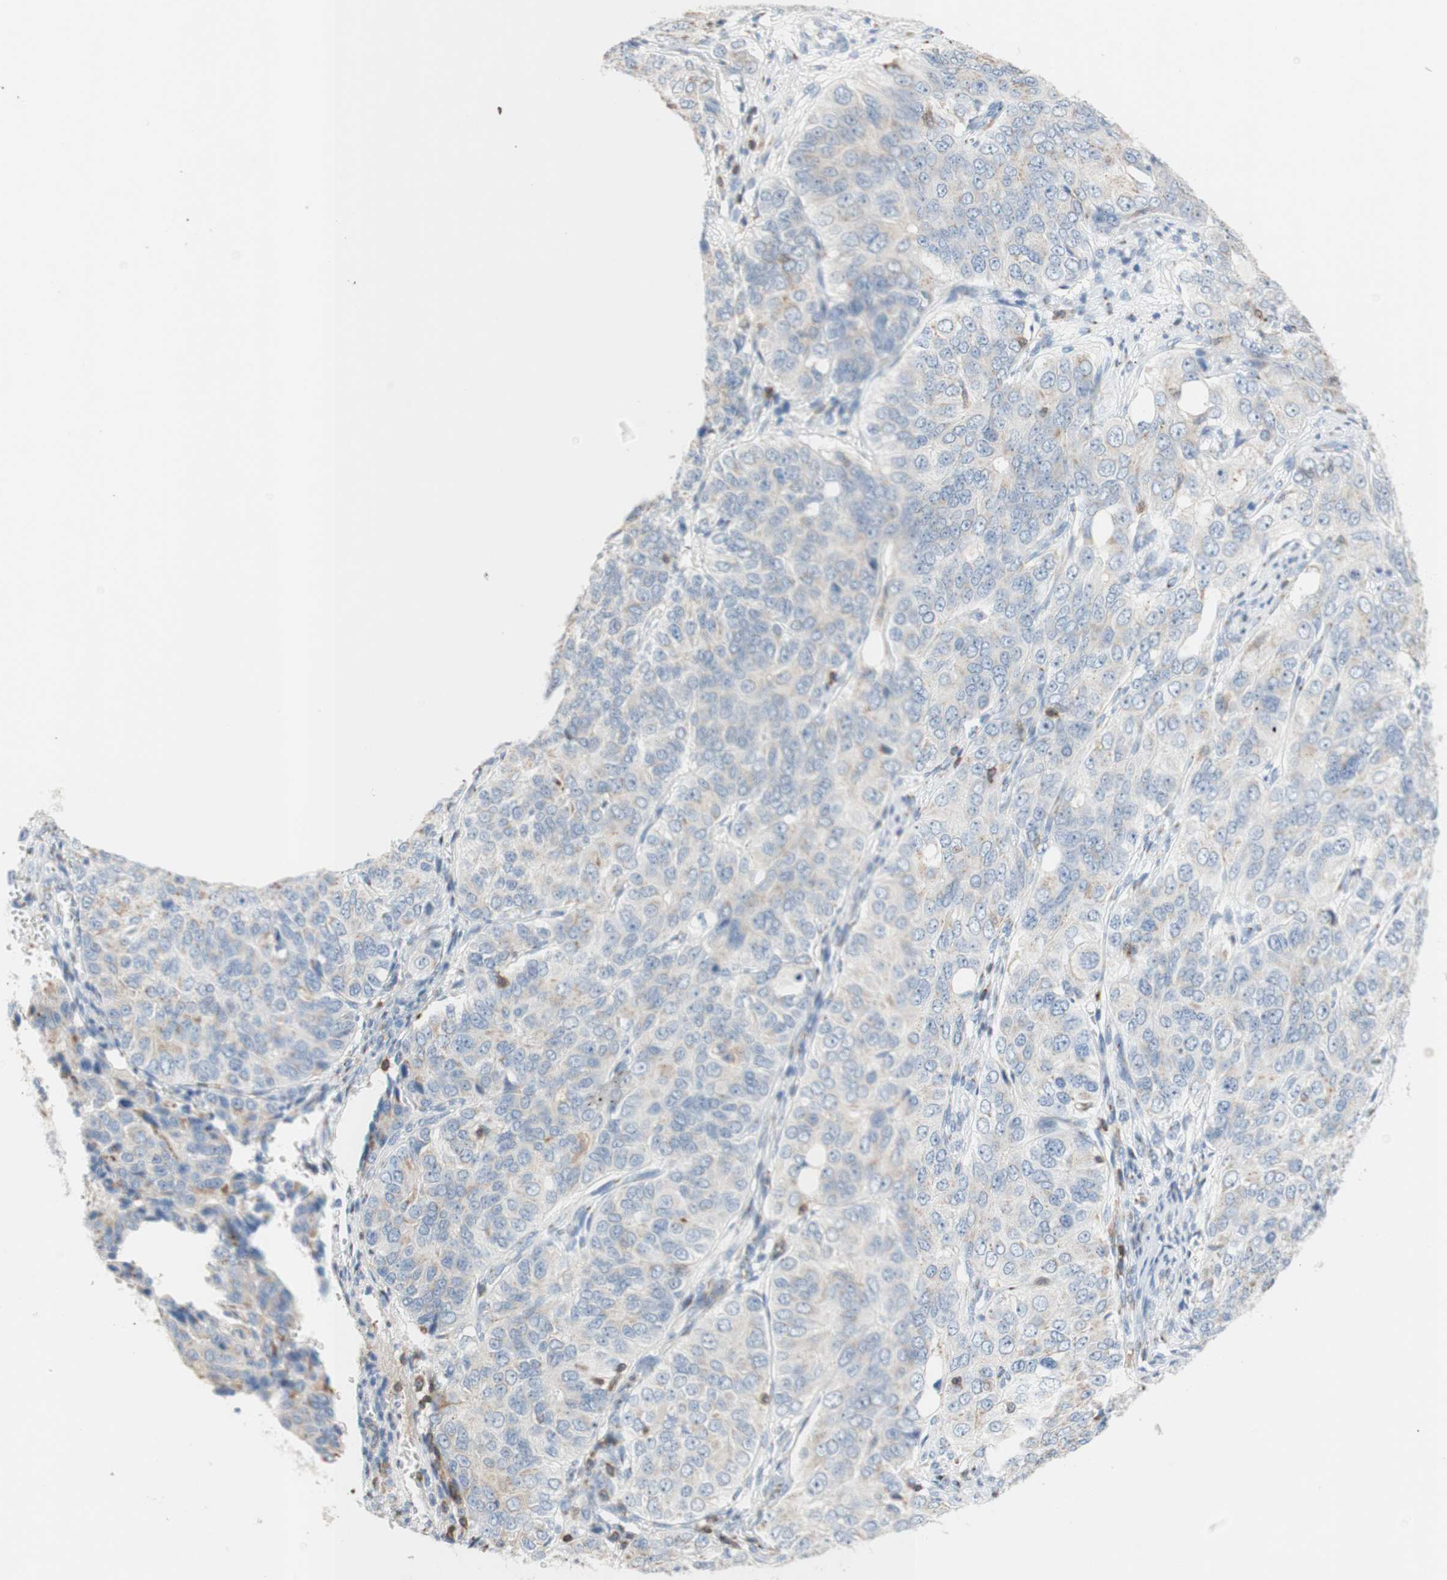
{"staining": {"intensity": "negative", "quantity": "none", "location": "none"}, "tissue": "ovarian cancer", "cell_type": "Tumor cells", "image_type": "cancer", "snomed": [{"axis": "morphology", "description": "Carcinoma, endometroid"}, {"axis": "topography", "description": "Ovary"}], "caption": "Immunohistochemistry image of ovarian cancer (endometroid carcinoma) stained for a protein (brown), which demonstrates no expression in tumor cells.", "gene": "SPINK6", "patient": {"sex": "female", "age": 51}}